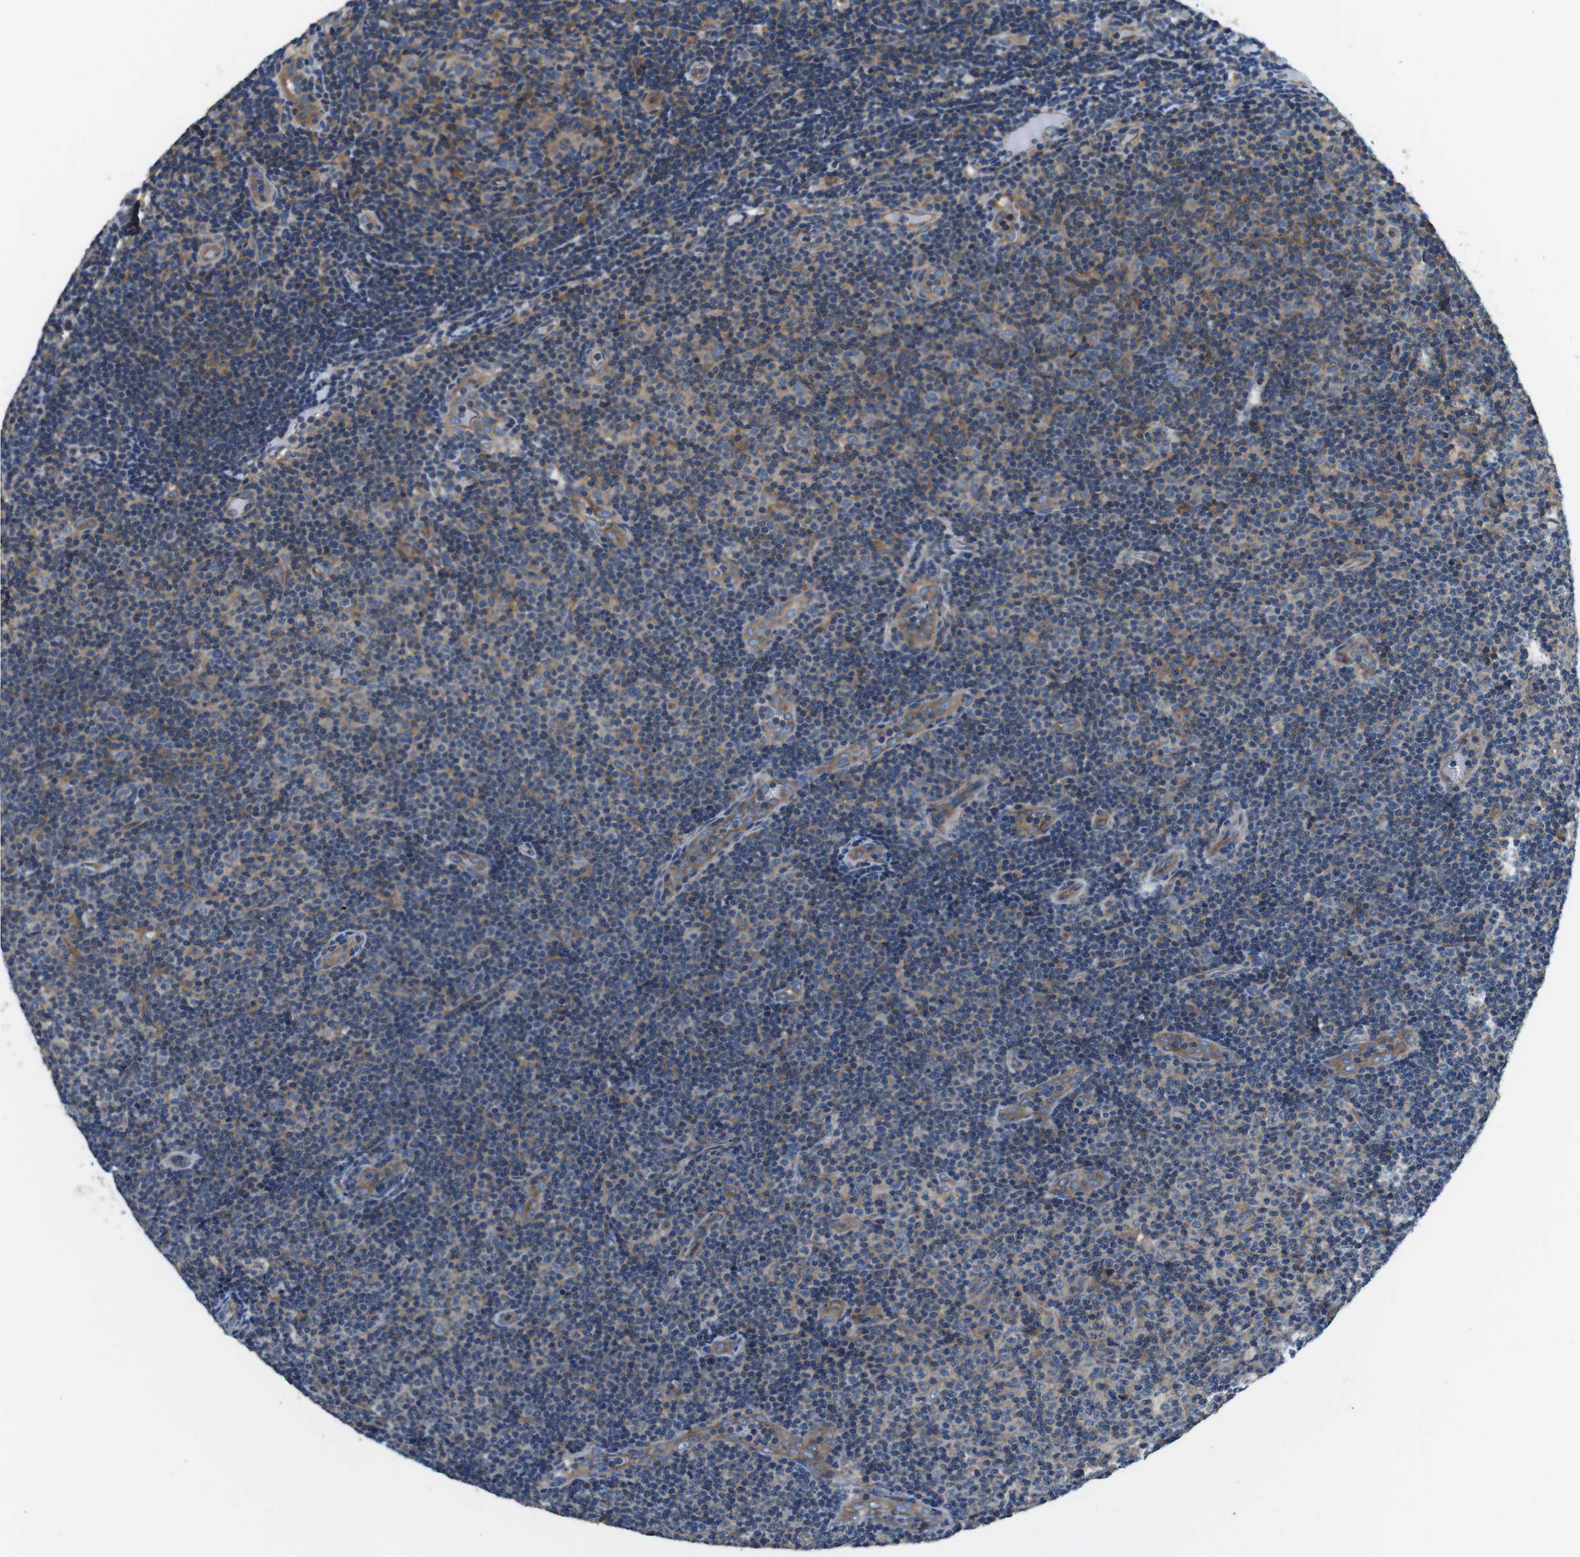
{"staining": {"intensity": "moderate", "quantity": "<25%", "location": "cytoplasmic/membranous"}, "tissue": "lymphoma", "cell_type": "Tumor cells", "image_type": "cancer", "snomed": [{"axis": "morphology", "description": "Malignant lymphoma, non-Hodgkin's type, Low grade"}, {"axis": "topography", "description": "Lymph node"}], "caption": "Immunohistochemical staining of human lymphoma reveals low levels of moderate cytoplasmic/membranous protein positivity in about <25% of tumor cells. The protein of interest is stained brown, and the nuclei are stained in blue (DAB (3,3'-diaminobenzidine) IHC with brightfield microscopy, high magnification).", "gene": "DENND4C", "patient": {"sex": "male", "age": 83}}